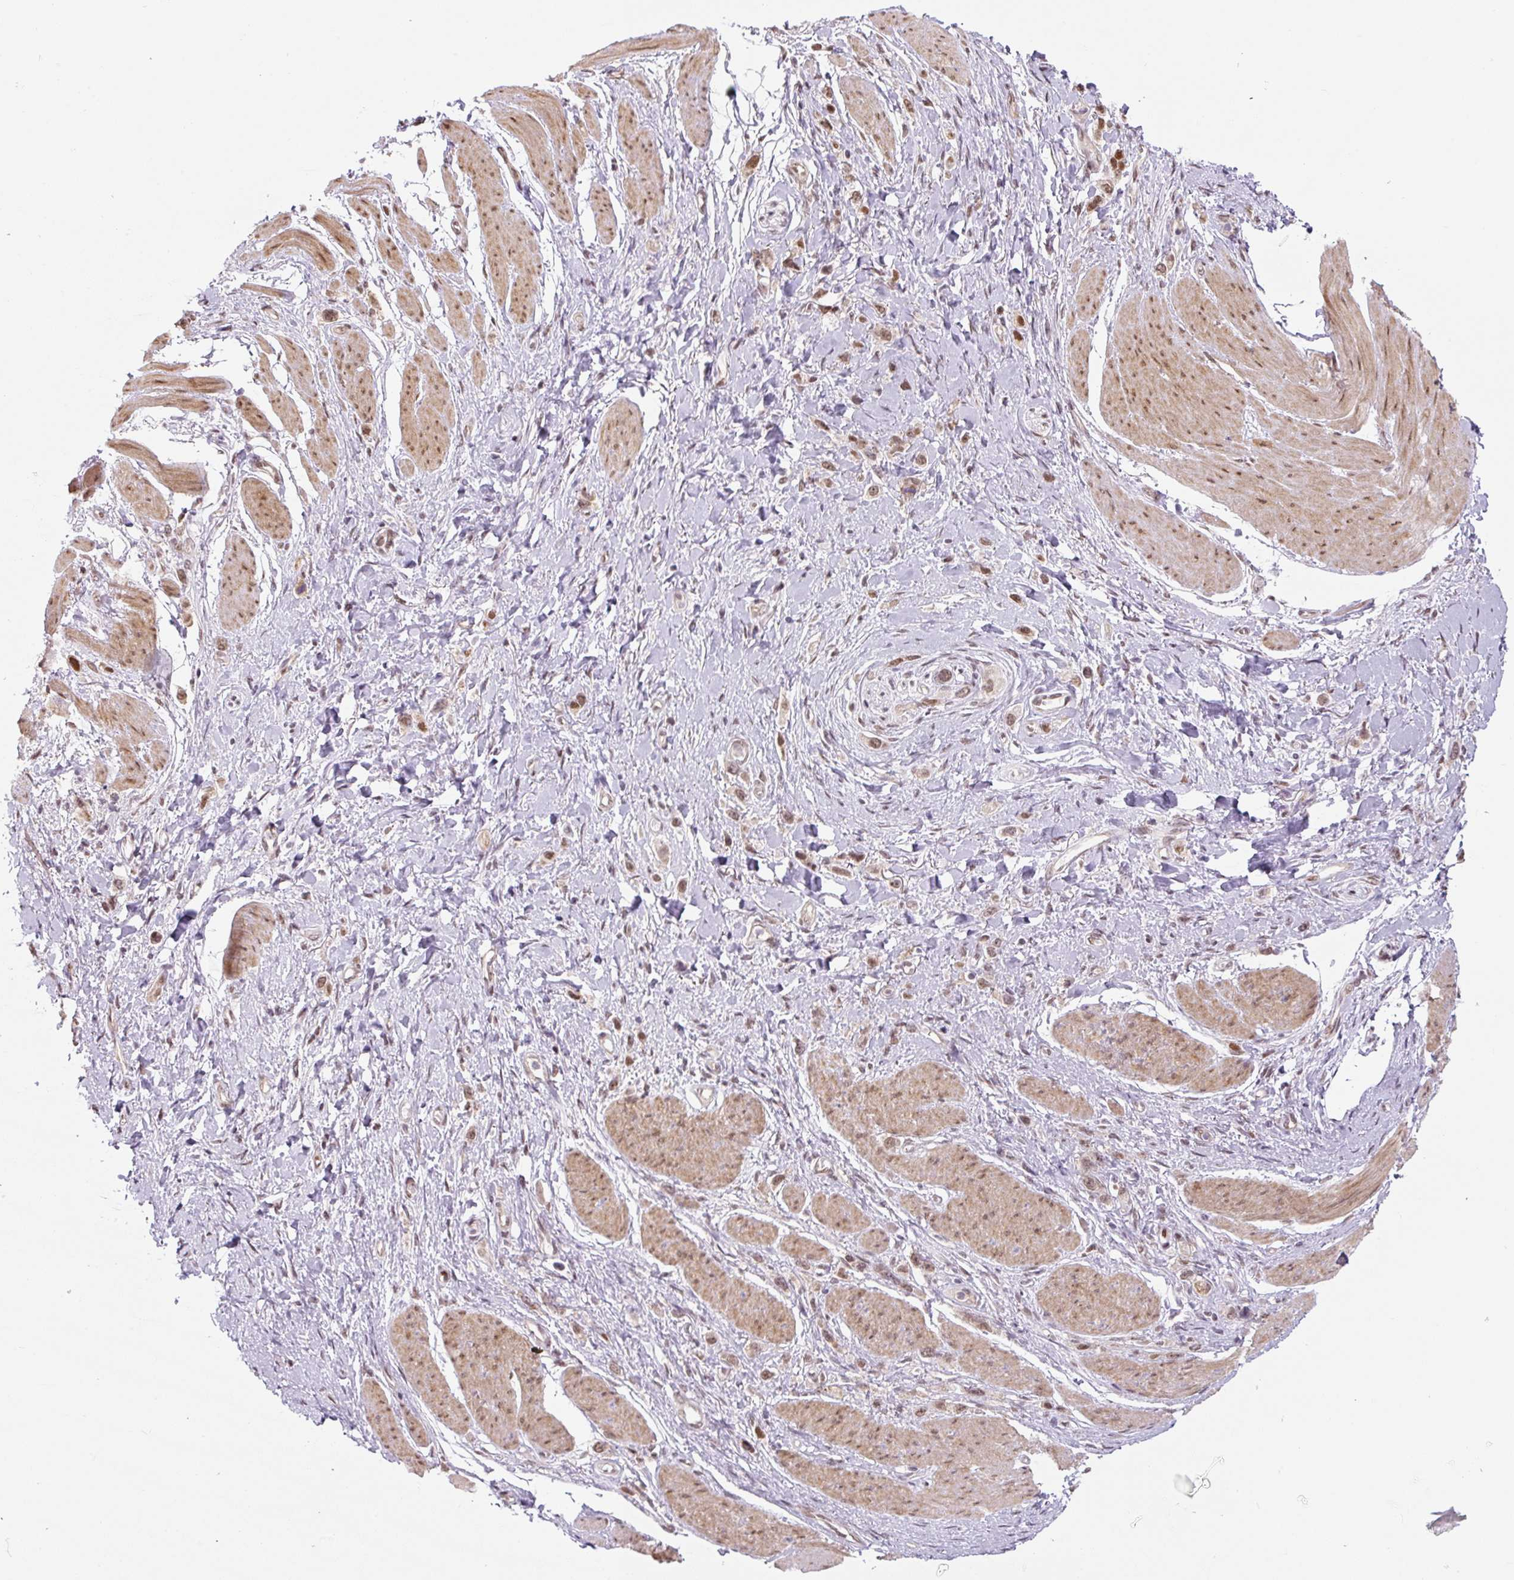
{"staining": {"intensity": "moderate", "quantity": ">75%", "location": "nuclear"}, "tissue": "stomach cancer", "cell_type": "Tumor cells", "image_type": "cancer", "snomed": [{"axis": "morphology", "description": "Adenocarcinoma, NOS"}, {"axis": "topography", "description": "Stomach"}], "caption": "Brown immunohistochemical staining in stomach adenocarcinoma demonstrates moderate nuclear expression in about >75% of tumor cells. (Brightfield microscopy of DAB IHC at high magnification).", "gene": "TCFL5", "patient": {"sex": "female", "age": 65}}